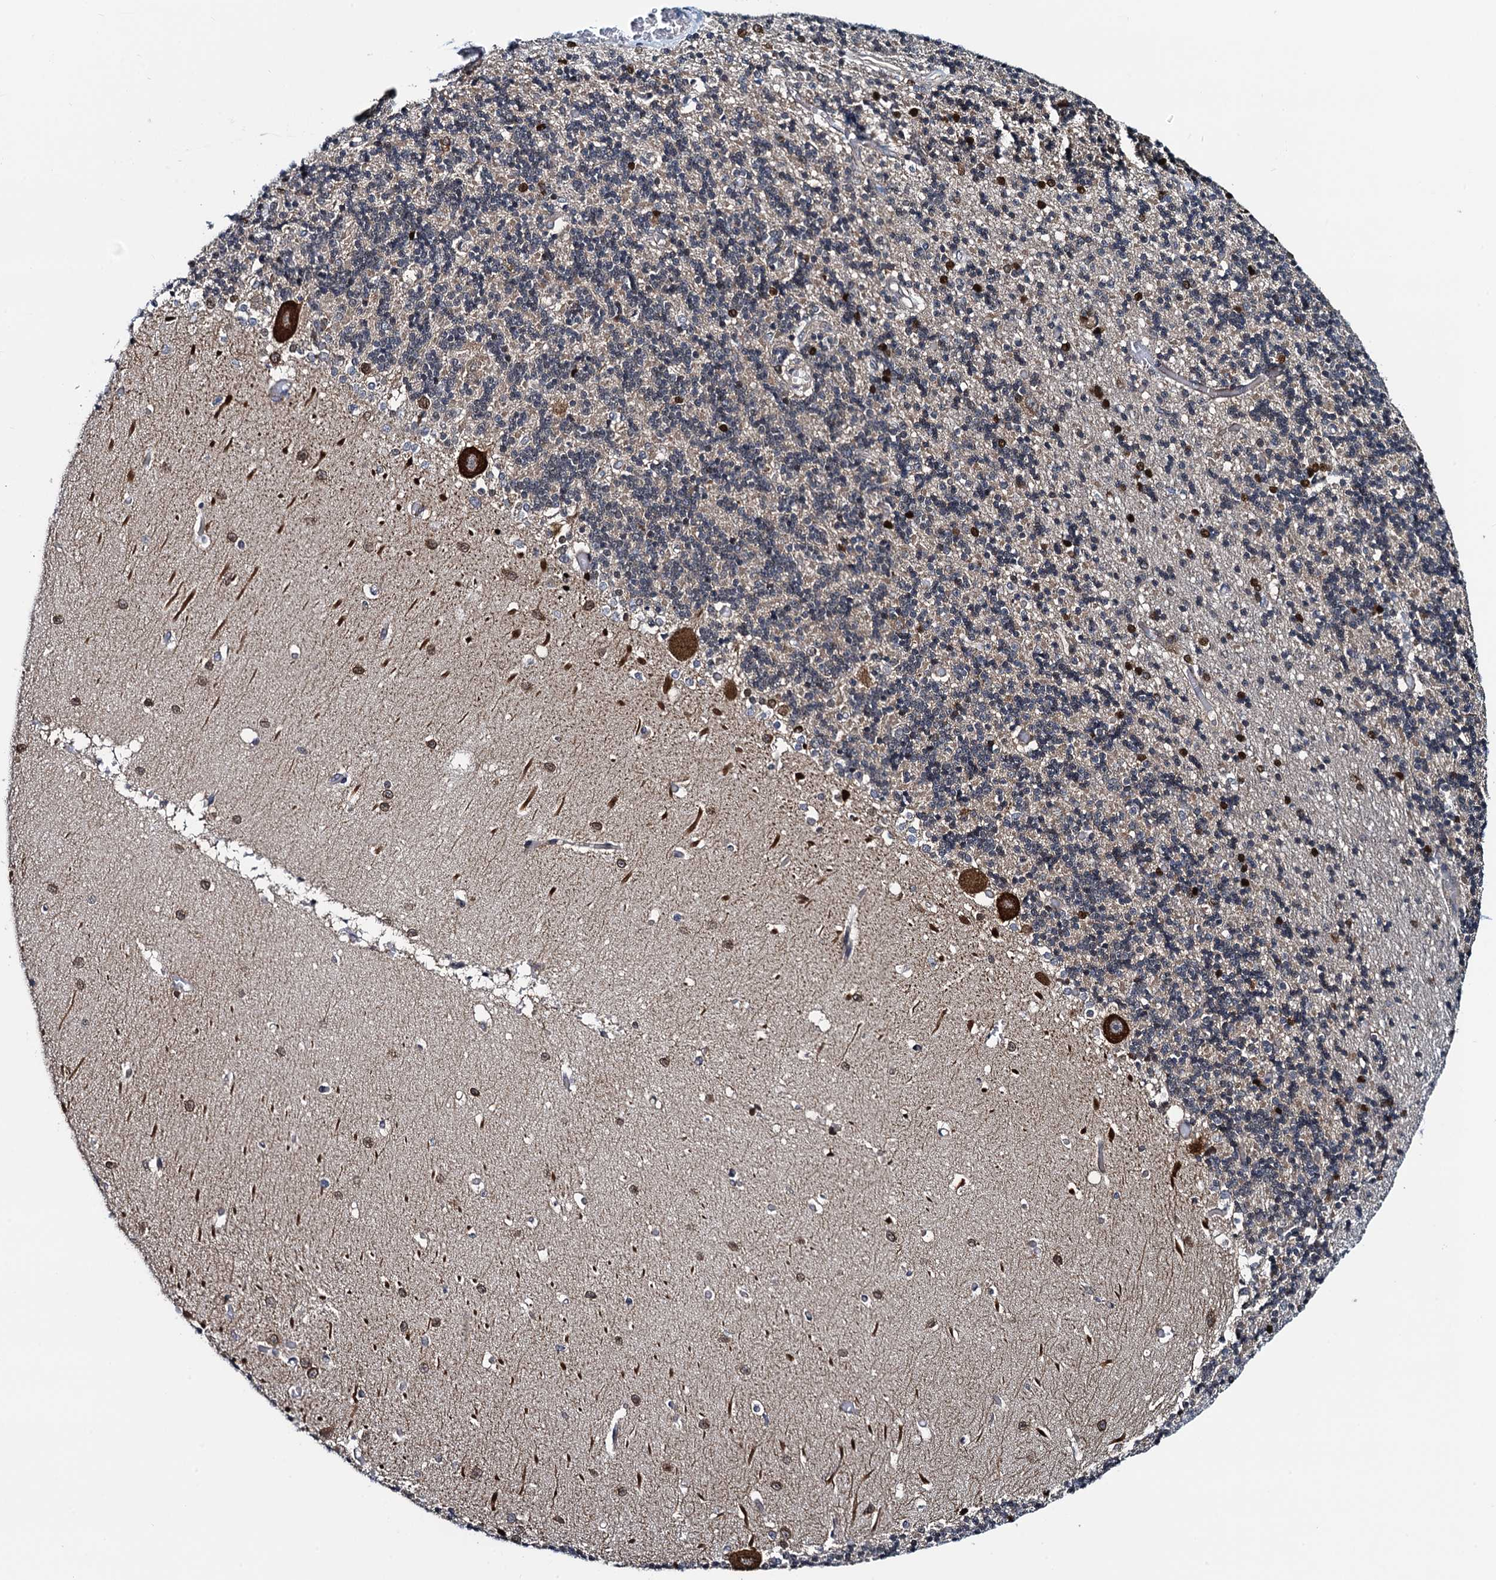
{"staining": {"intensity": "strong", "quantity": "<25%", "location": "nuclear"}, "tissue": "cerebellum", "cell_type": "Cells in granular layer", "image_type": "normal", "snomed": [{"axis": "morphology", "description": "Normal tissue, NOS"}, {"axis": "topography", "description": "Cerebellum"}], "caption": "Protein staining reveals strong nuclear positivity in approximately <25% of cells in granular layer in unremarkable cerebellum.", "gene": "RNF125", "patient": {"sex": "male", "age": 37}}